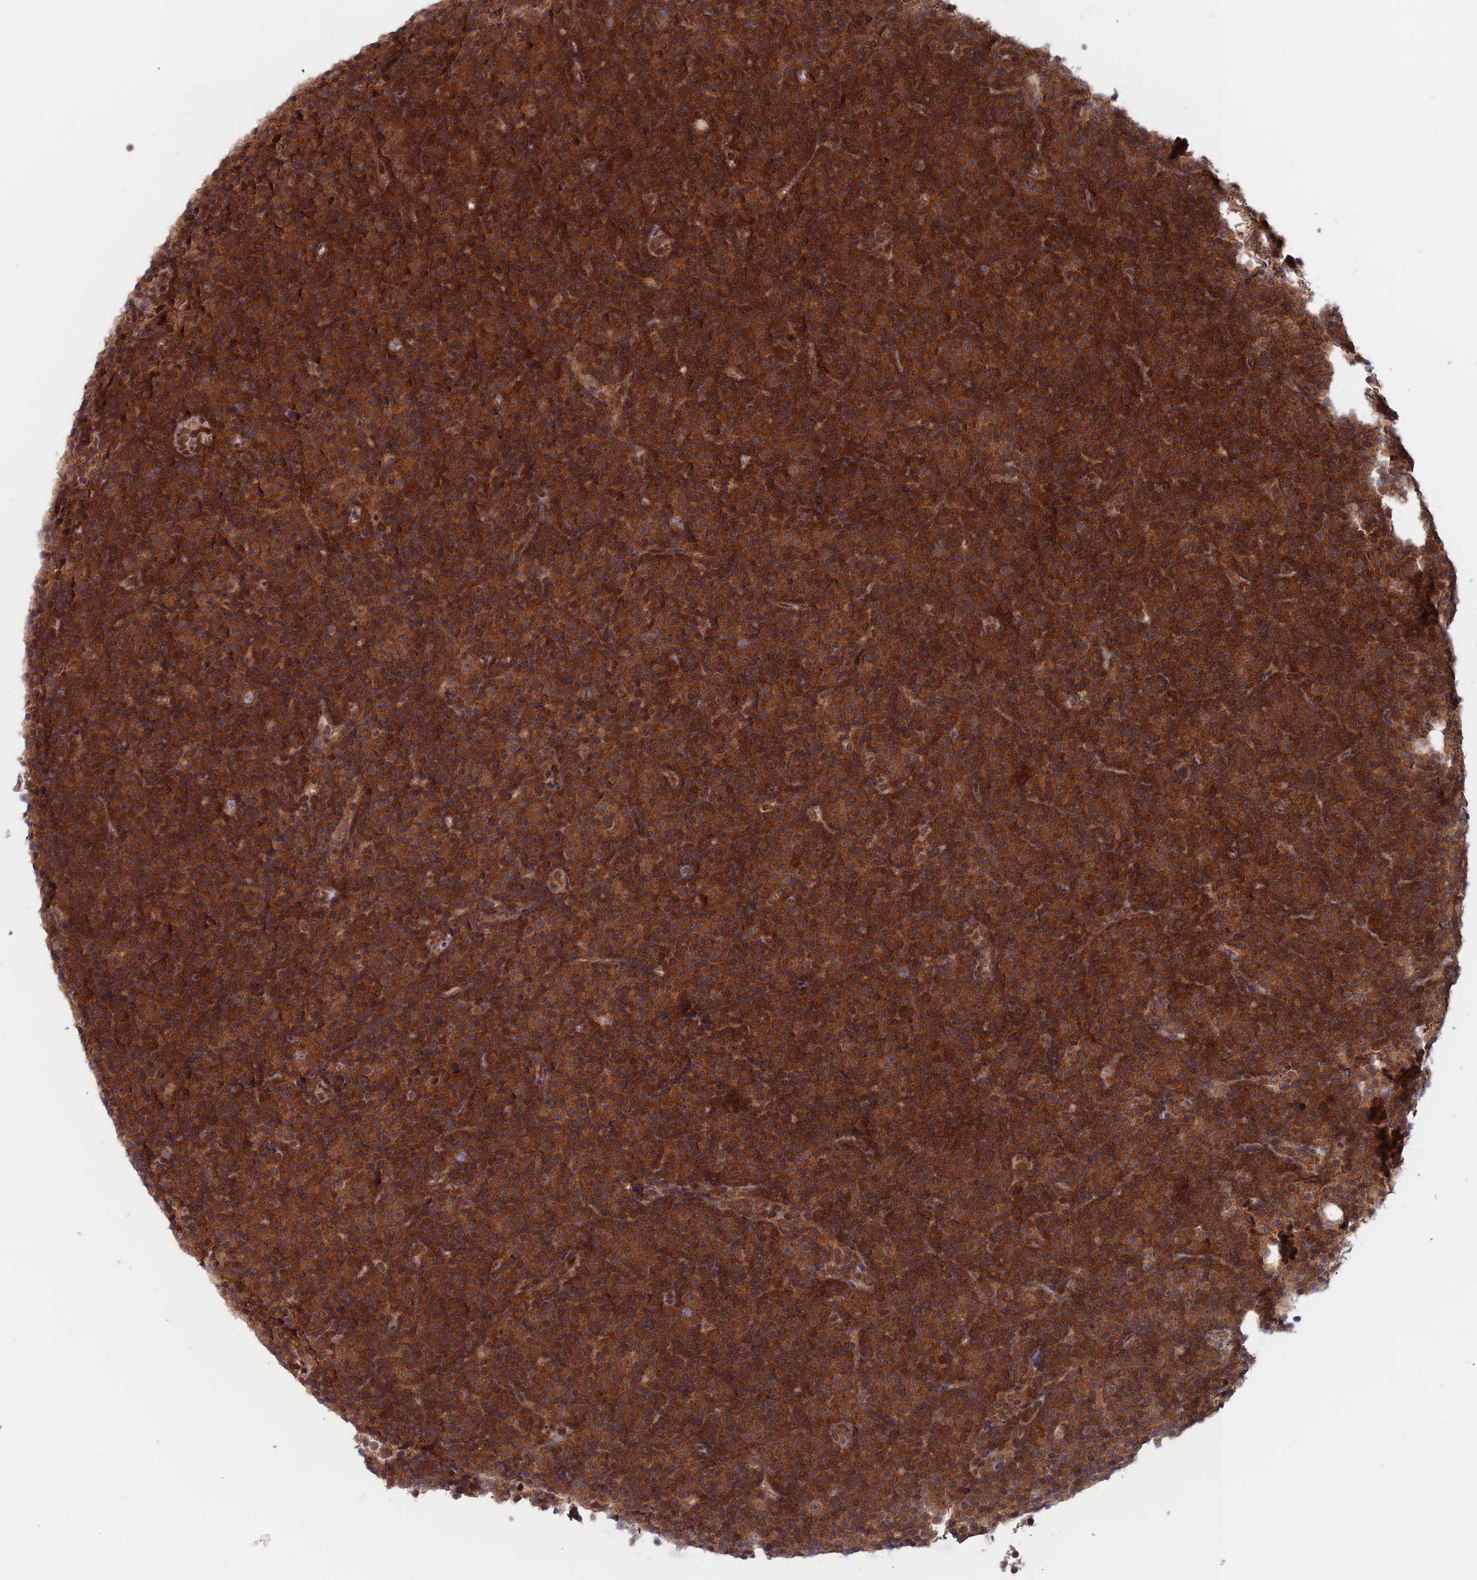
{"staining": {"intensity": "strong", "quantity": ">75%", "location": "cytoplasmic/membranous,nuclear"}, "tissue": "lymphoma", "cell_type": "Tumor cells", "image_type": "cancer", "snomed": [{"axis": "morphology", "description": "Malignant lymphoma, non-Hodgkin's type, Low grade"}, {"axis": "topography", "description": "Lymph node"}], "caption": "This image reveals immunohistochemistry (IHC) staining of human malignant lymphoma, non-Hodgkin's type (low-grade), with high strong cytoplasmic/membranous and nuclear staining in about >75% of tumor cells.", "gene": "IGBP1", "patient": {"sex": "female", "age": 67}}